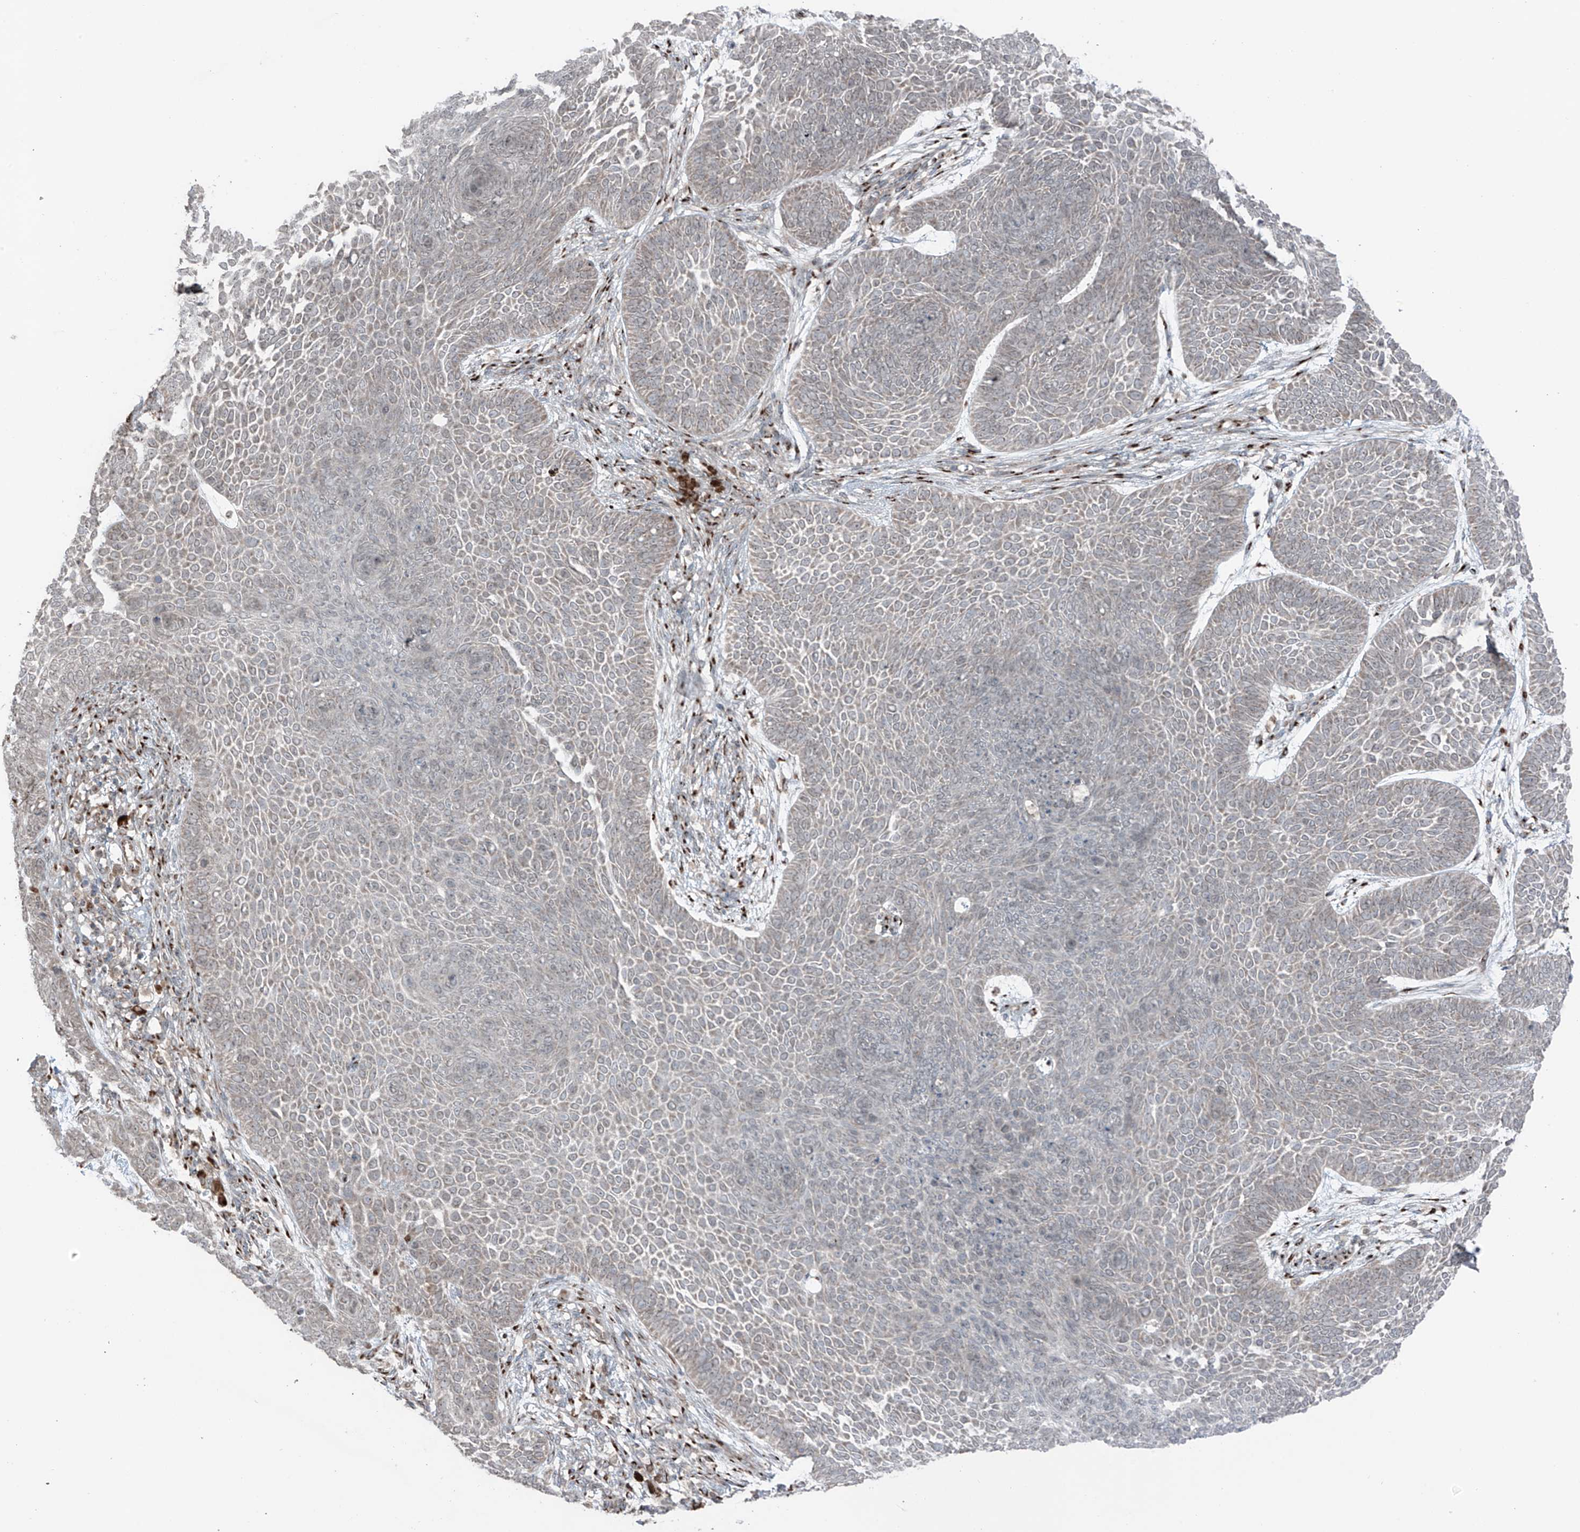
{"staining": {"intensity": "weak", "quantity": "25%-75%", "location": "cytoplasmic/membranous"}, "tissue": "skin cancer", "cell_type": "Tumor cells", "image_type": "cancer", "snomed": [{"axis": "morphology", "description": "Basal cell carcinoma"}, {"axis": "topography", "description": "Skin"}], "caption": "Protein expression analysis of skin cancer demonstrates weak cytoplasmic/membranous positivity in approximately 25%-75% of tumor cells.", "gene": "ERLEC1", "patient": {"sex": "male", "age": 85}}